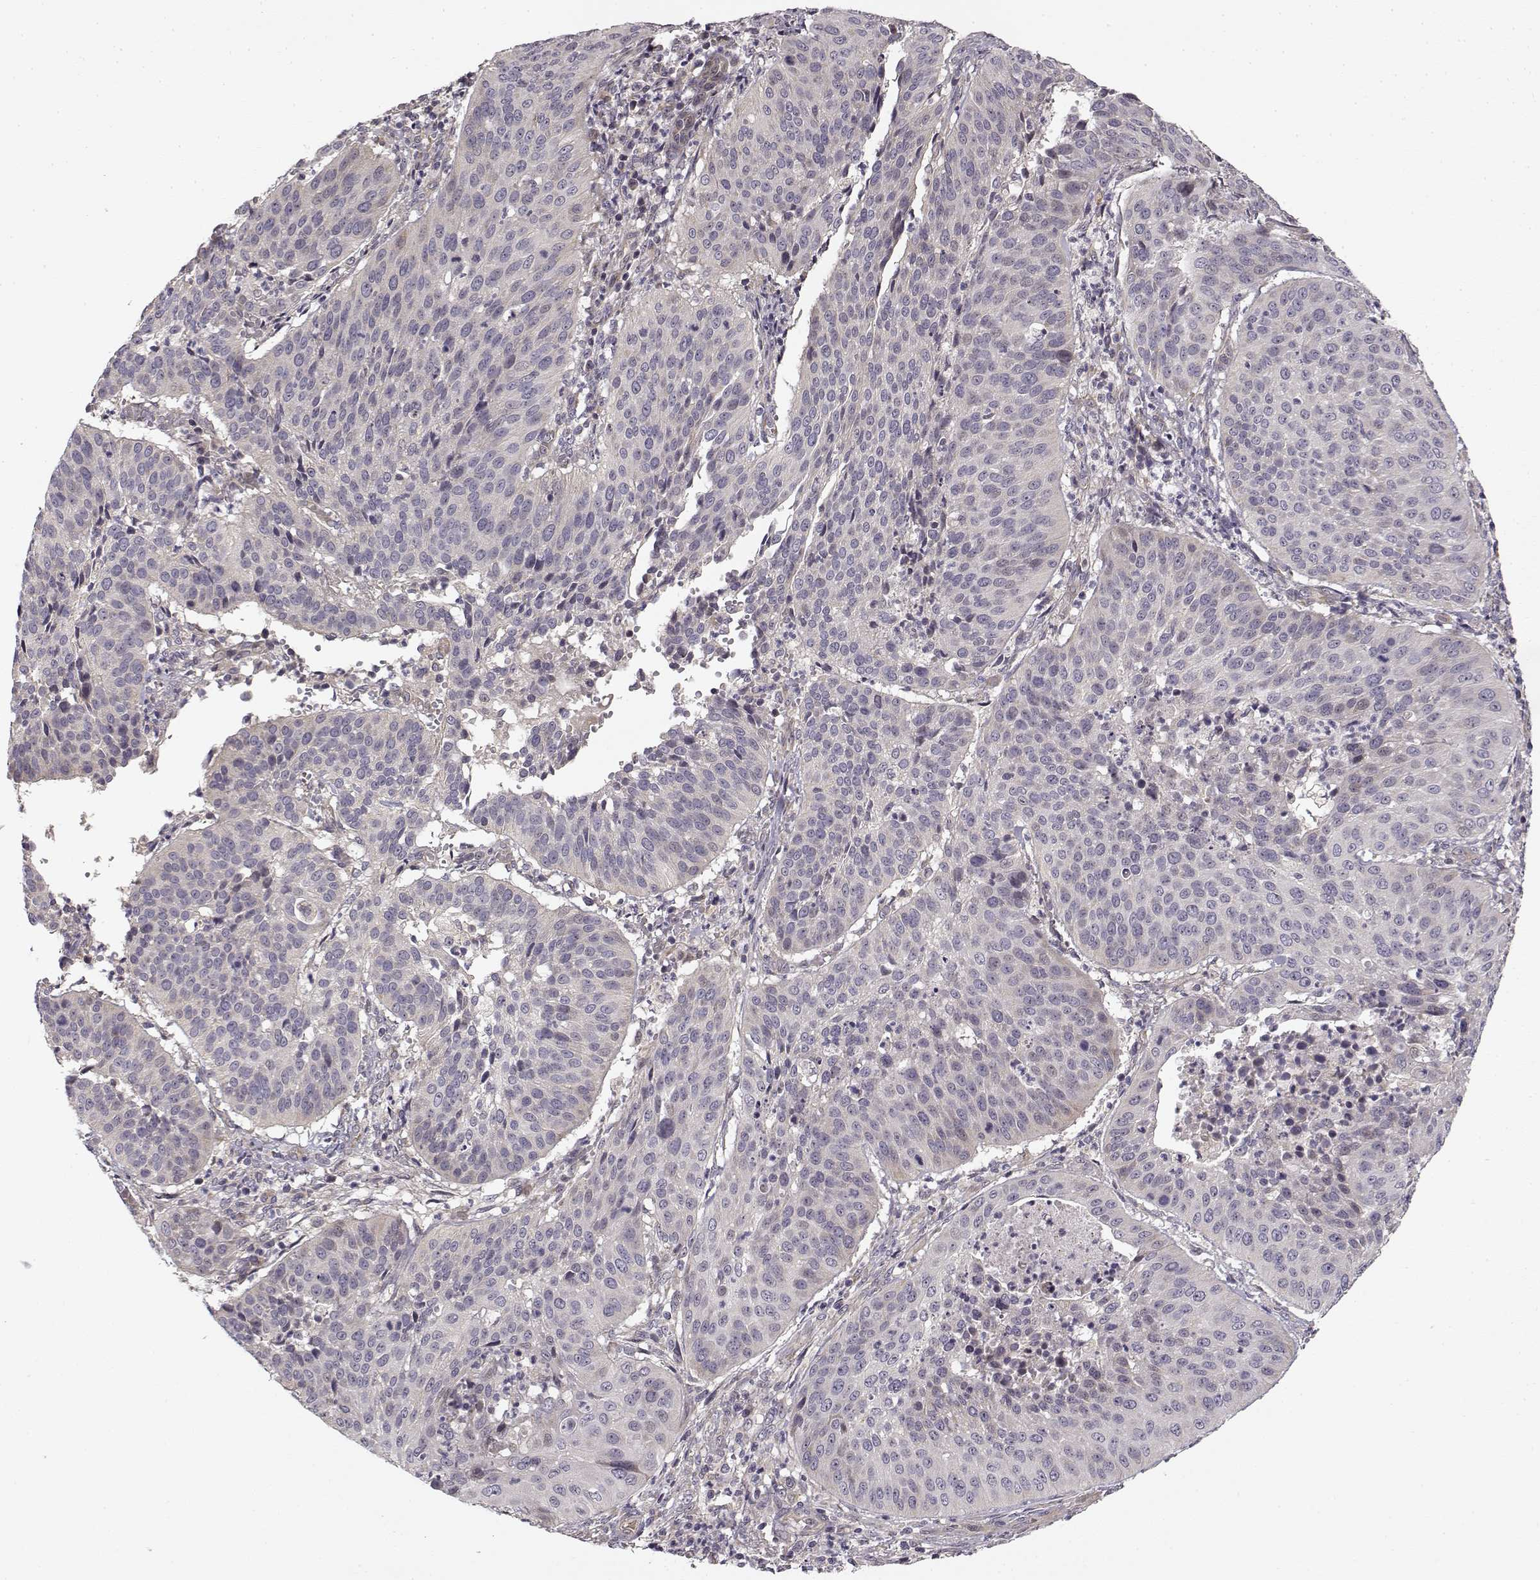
{"staining": {"intensity": "negative", "quantity": "none", "location": "none"}, "tissue": "cervical cancer", "cell_type": "Tumor cells", "image_type": "cancer", "snomed": [{"axis": "morphology", "description": "Normal tissue, NOS"}, {"axis": "morphology", "description": "Squamous cell carcinoma, NOS"}, {"axis": "topography", "description": "Cervix"}], "caption": "Immunohistochemistry micrograph of neoplastic tissue: squamous cell carcinoma (cervical) stained with DAB (3,3'-diaminobenzidine) reveals no significant protein positivity in tumor cells.", "gene": "MED12L", "patient": {"sex": "female", "age": 39}}